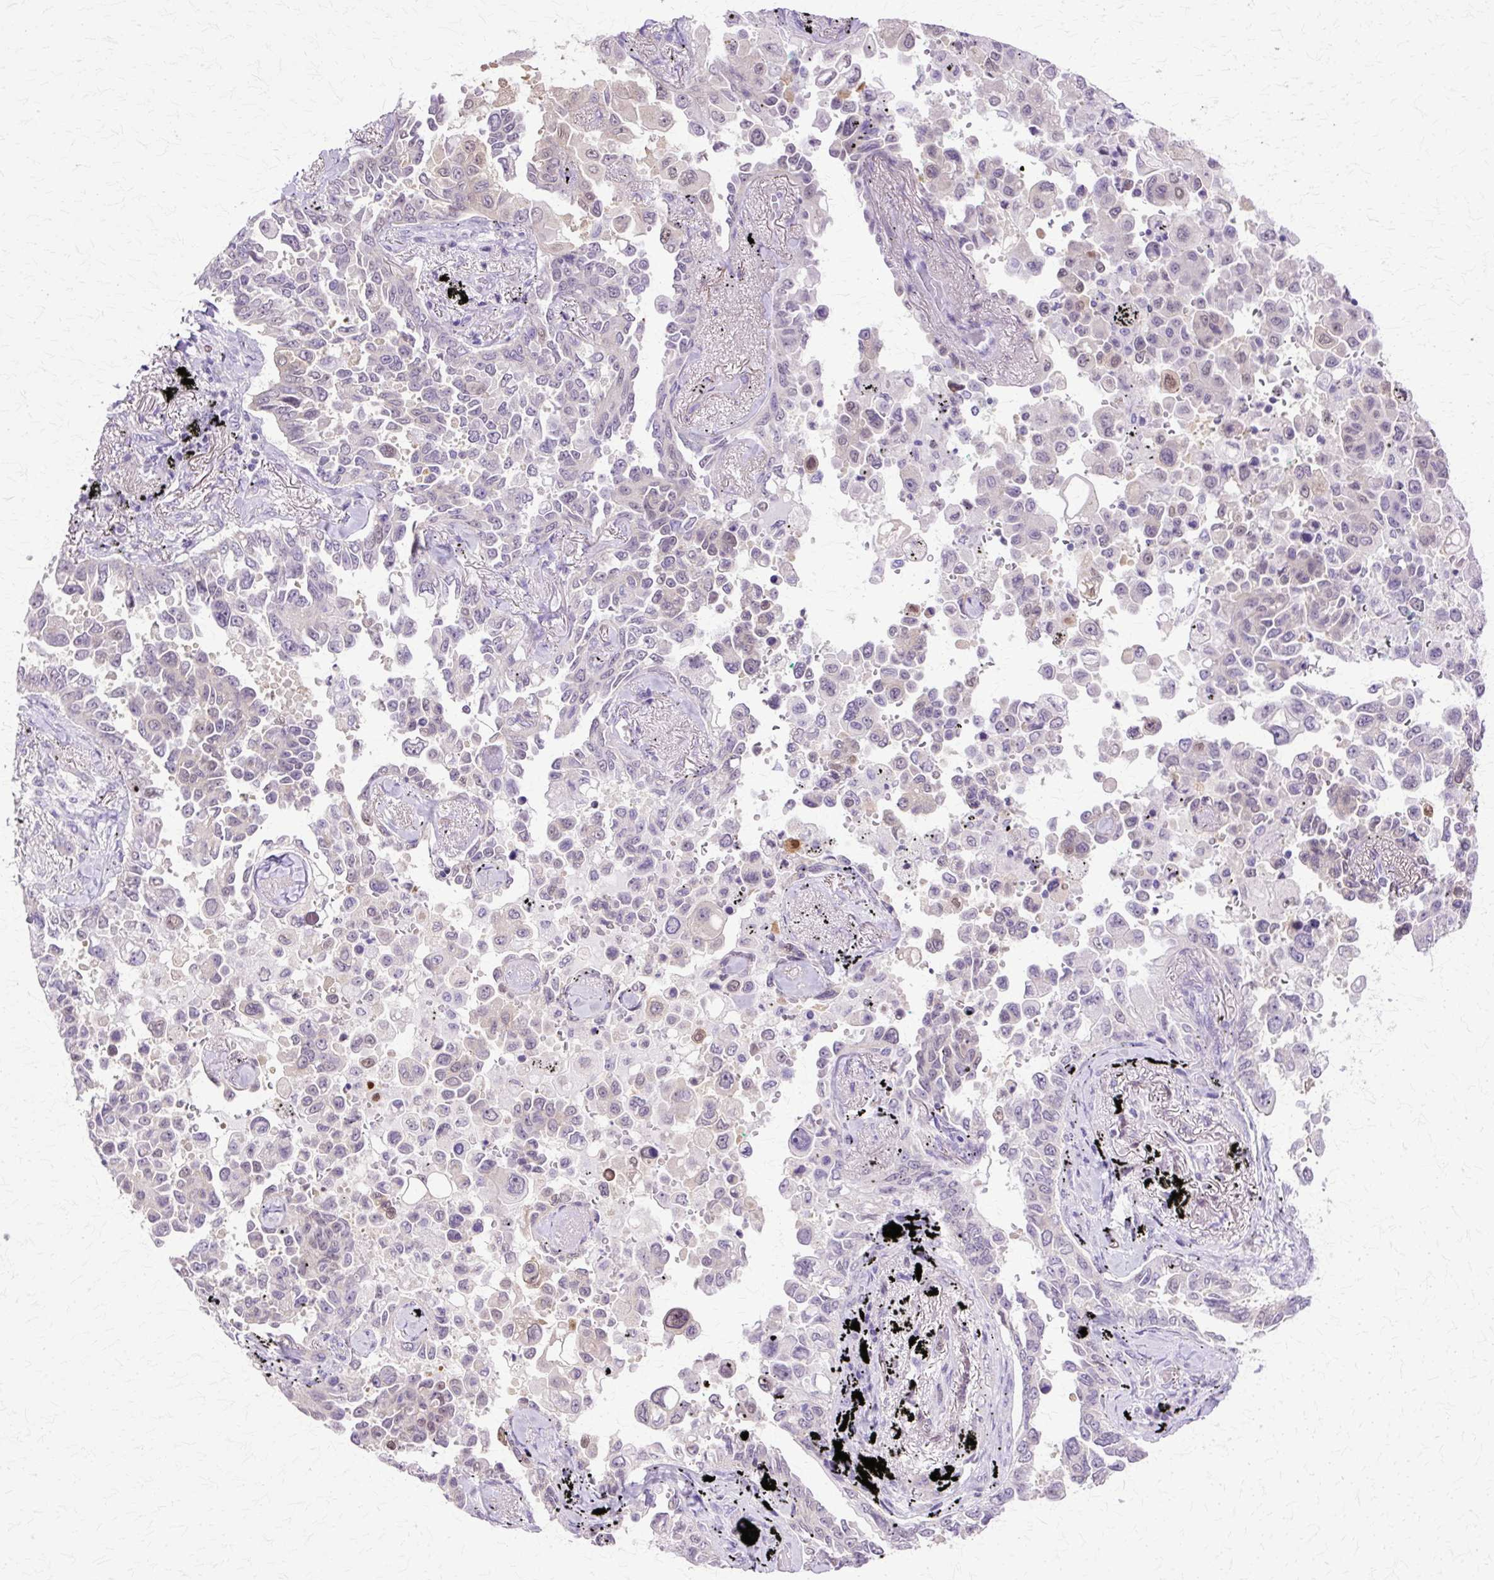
{"staining": {"intensity": "weak", "quantity": "<25%", "location": "nuclear"}, "tissue": "lung cancer", "cell_type": "Tumor cells", "image_type": "cancer", "snomed": [{"axis": "morphology", "description": "Adenocarcinoma, NOS"}, {"axis": "topography", "description": "Lung"}], "caption": "This is a photomicrograph of IHC staining of lung cancer (adenocarcinoma), which shows no staining in tumor cells. The staining is performed using DAB (3,3'-diaminobenzidine) brown chromogen with nuclei counter-stained in using hematoxylin.", "gene": "HSPA8", "patient": {"sex": "female", "age": 67}}